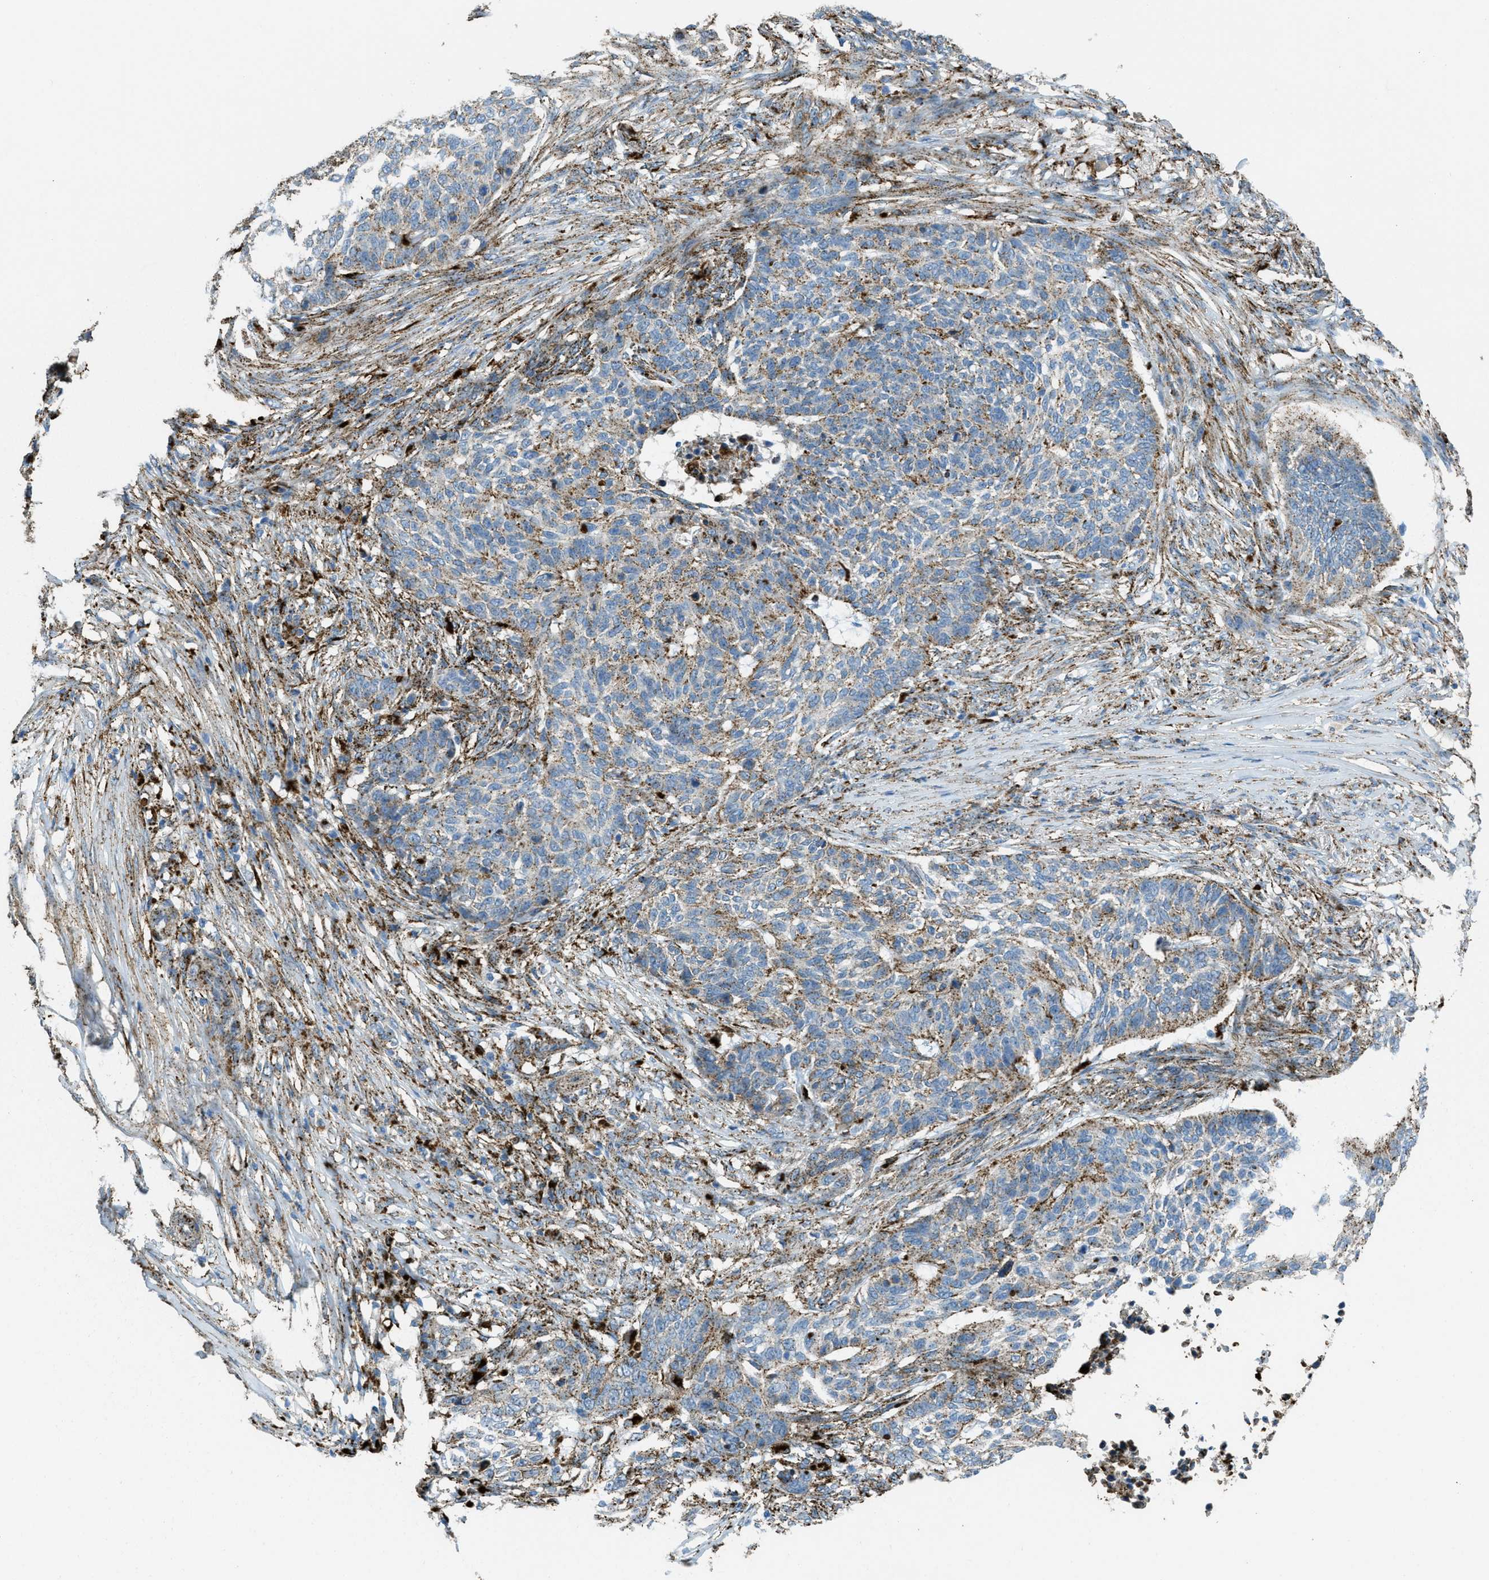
{"staining": {"intensity": "moderate", "quantity": ">75%", "location": "cytoplasmic/membranous"}, "tissue": "skin cancer", "cell_type": "Tumor cells", "image_type": "cancer", "snomed": [{"axis": "morphology", "description": "Basal cell carcinoma"}, {"axis": "topography", "description": "Skin"}], "caption": "DAB (3,3'-diaminobenzidine) immunohistochemical staining of skin cancer (basal cell carcinoma) exhibits moderate cytoplasmic/membranous protein expression in approximately >75% of tumor cells.", "gene": "SCARB2", "patient": {"sex": "male", "age": 85}}